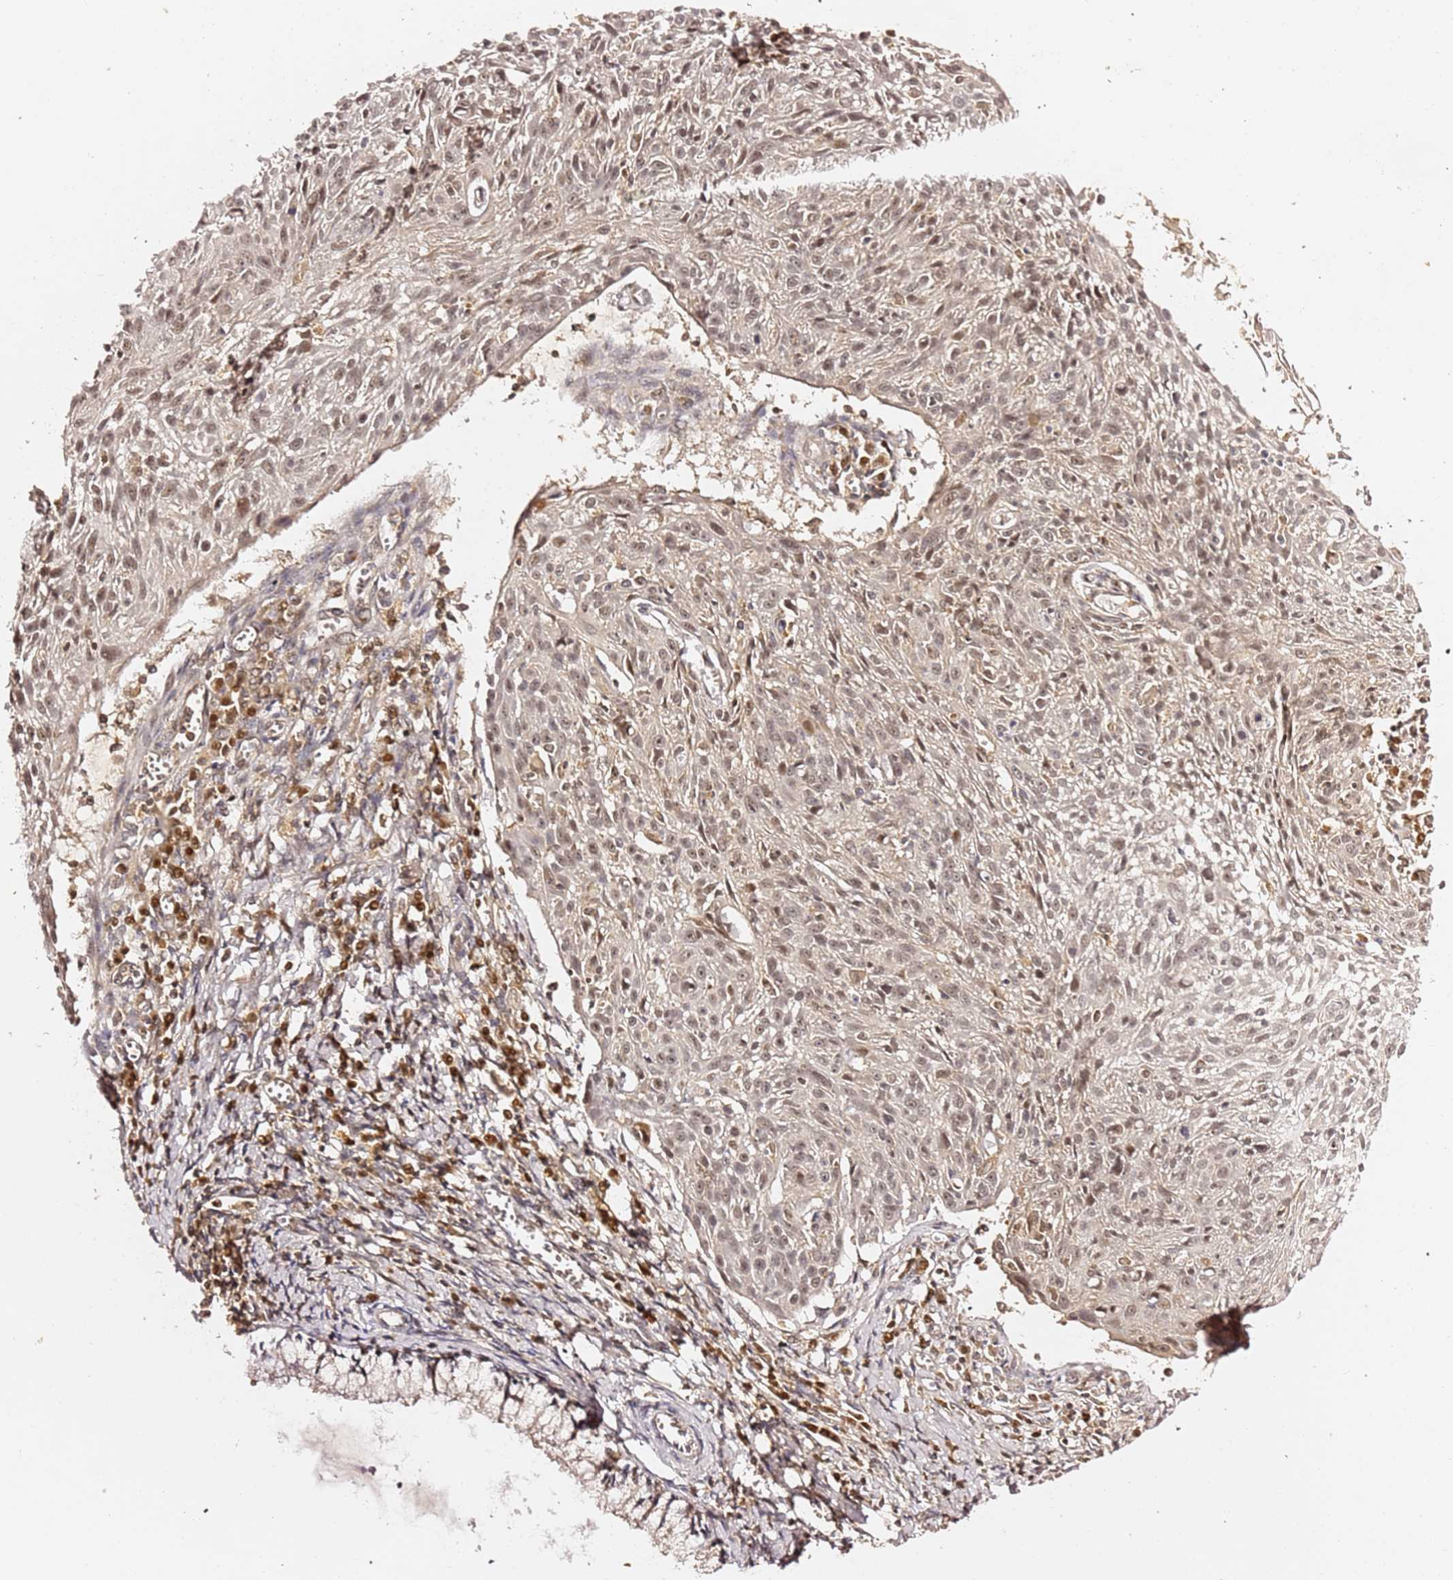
{"staining": {"intensity": "weak", "quantity": ">75%", "location": "nuclear"}, "tissue": "cervical cancer", "cell_type": "Tumor cells", "image_type": "cancer", "snomed": [{"axis": "morphology", "description": "Squamous cell carcinoma, NOS"}, {"axis": "topography", "description": "Cervix"}], "caption": "An image of human squamous cell carcinoma (cervical) stained for a protein exhibits weak nuclear brown staining in tumor cells.", "gene": "OR5V1", "patient": {"sex": "female", "age": 51}}